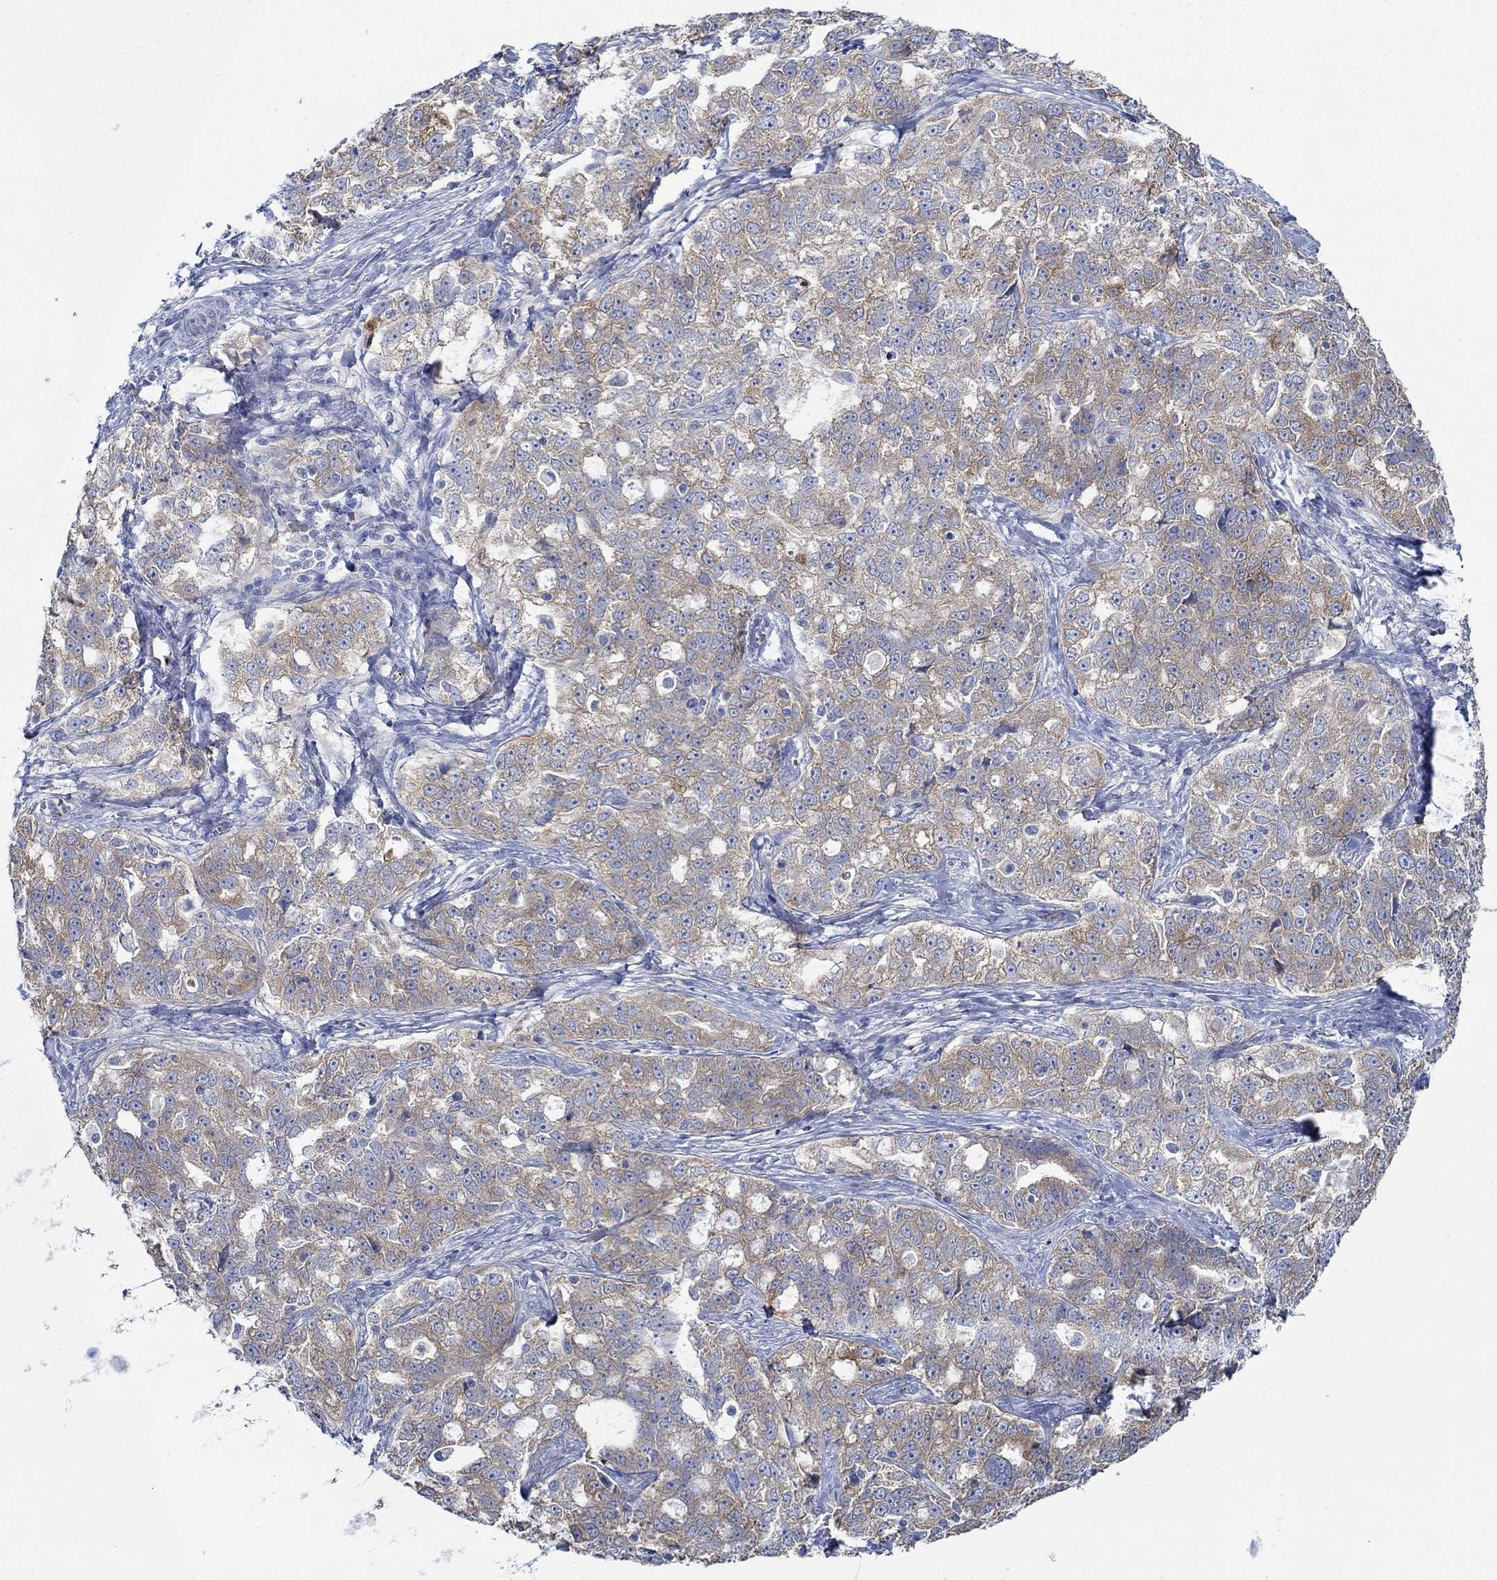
{"staining": {"intensity": "moderate", "quantity": ">75%", "location": "cytoplasmic/membranous"}, "tissue": "ovarian cancer", "cell_type": "Tumor cells", "image_type": "cancer", "snomed": [{"axis": "morphology", "description": "Cystadenocarcinoma, serous, NOS"}, {"axis": "topography", "description": "Ovary"}], "caption": "Immunohistochemistry (DAB (3,3'-diaminobenzidine)) staining of human serous cystadenocarcinoma (ovarian) demonstrates moderate cytoplasmic/membranous protein positivity in about >75% of tumor cells. The protein of interest is shown in brown color, while the nuclei are stained blue.", "gene": "SLC27A3", "patient": {"sex": "female", "age": 51}}